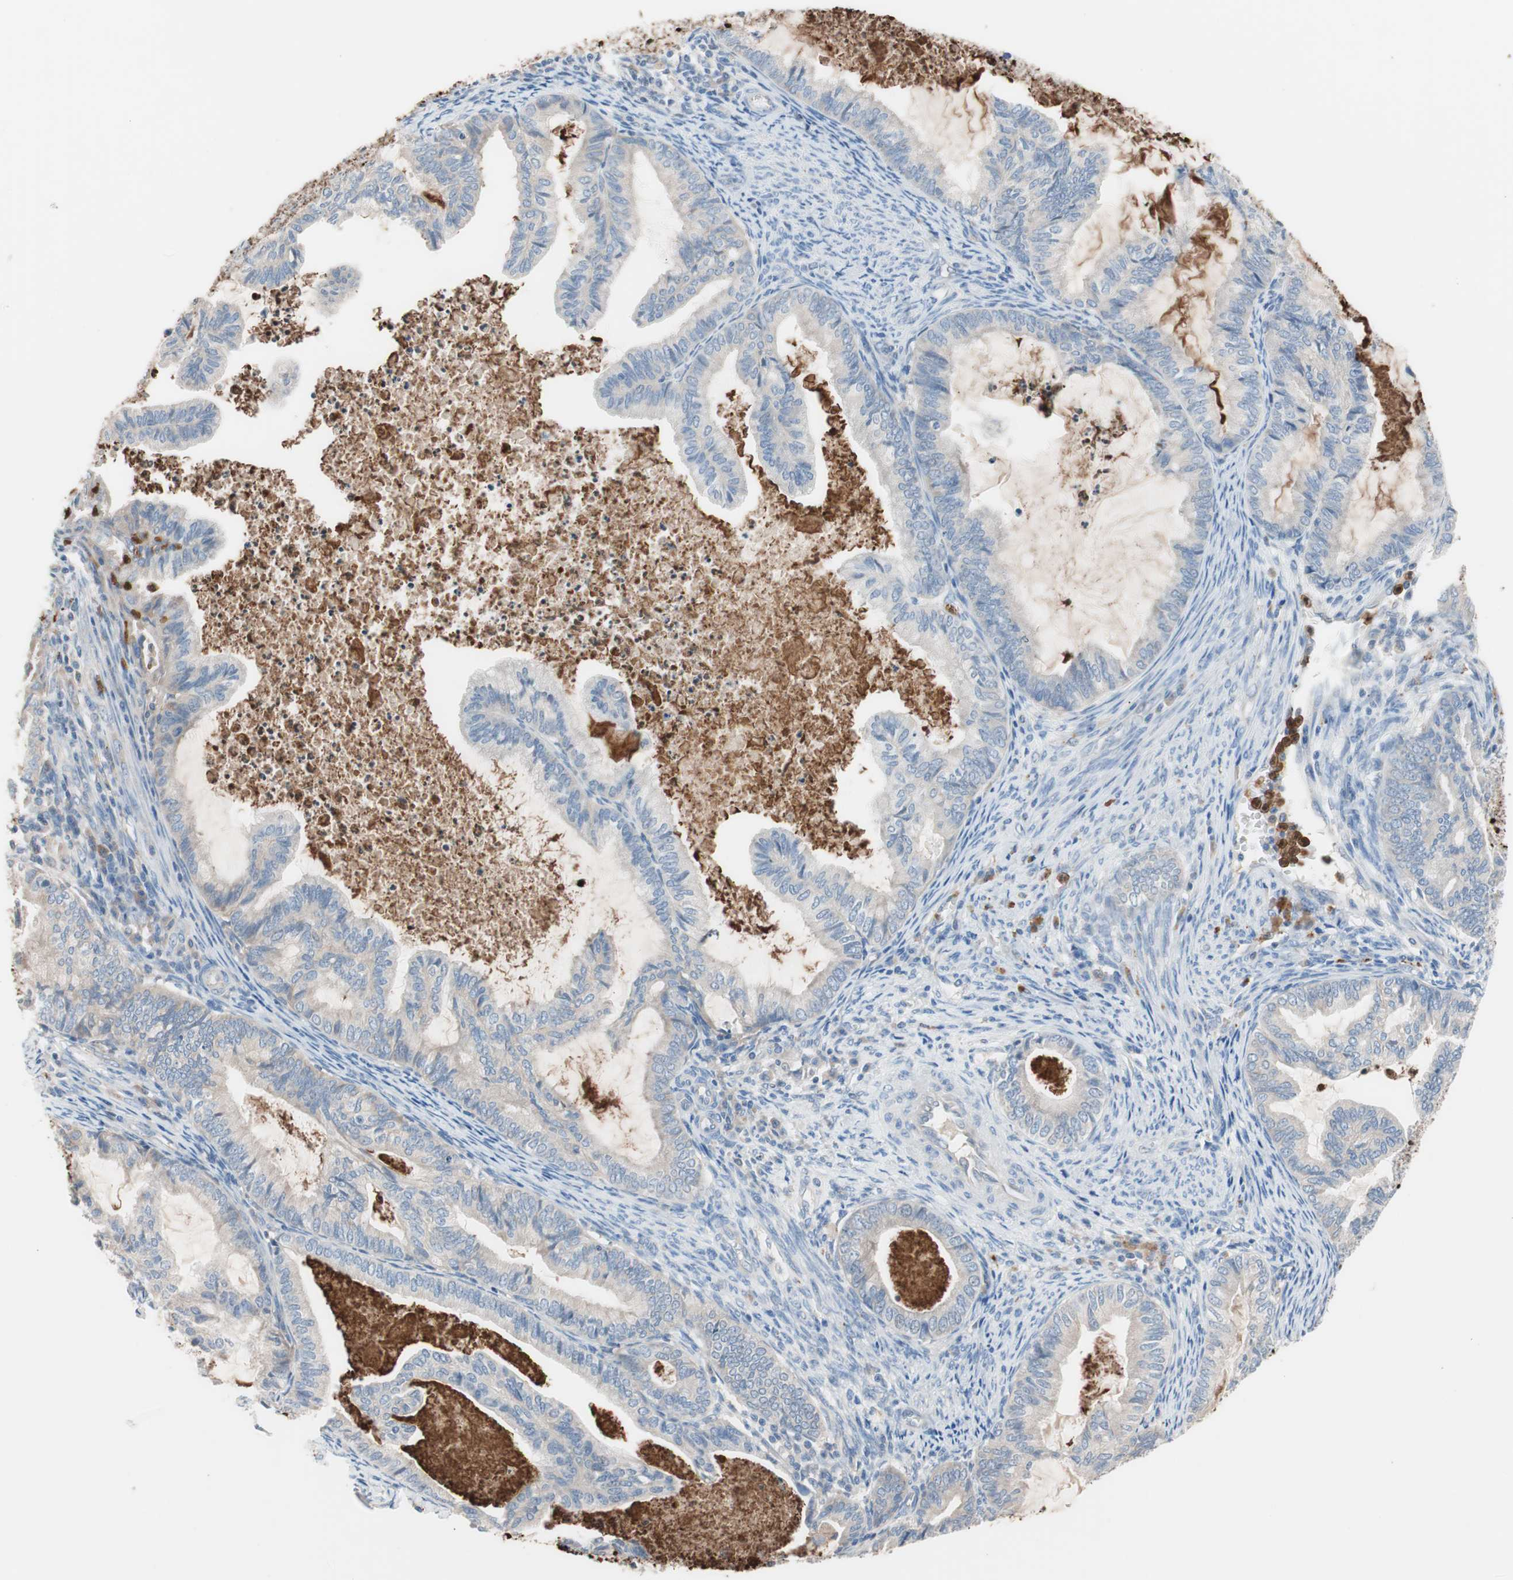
{"staining": {"intensity": "weak", "quantity": "25%-75%", "location": "cytoplasmic/membranous"}, "tissue": "cervical cancer", "cell_type": "Tumor cells", "image_type": "cancer", "snomed": [{"axis": "morphology", "description": "Normal tissue, NOS"}, {"axis": "morphology", "description": "Adenocarcinoma, NOS"}, {"axis": "topography", "description": "Cervix"}, {"axis": "topography", "description": "Endometrium"}], "caption": "Brown immunohistochemical staining in cervical cancer reveals weak cytoplasmic/membranous staining in about 25%-75% of tumor cells.", "gene": "CLEC4D", "patient": {"sex": "female", "age": 86}}